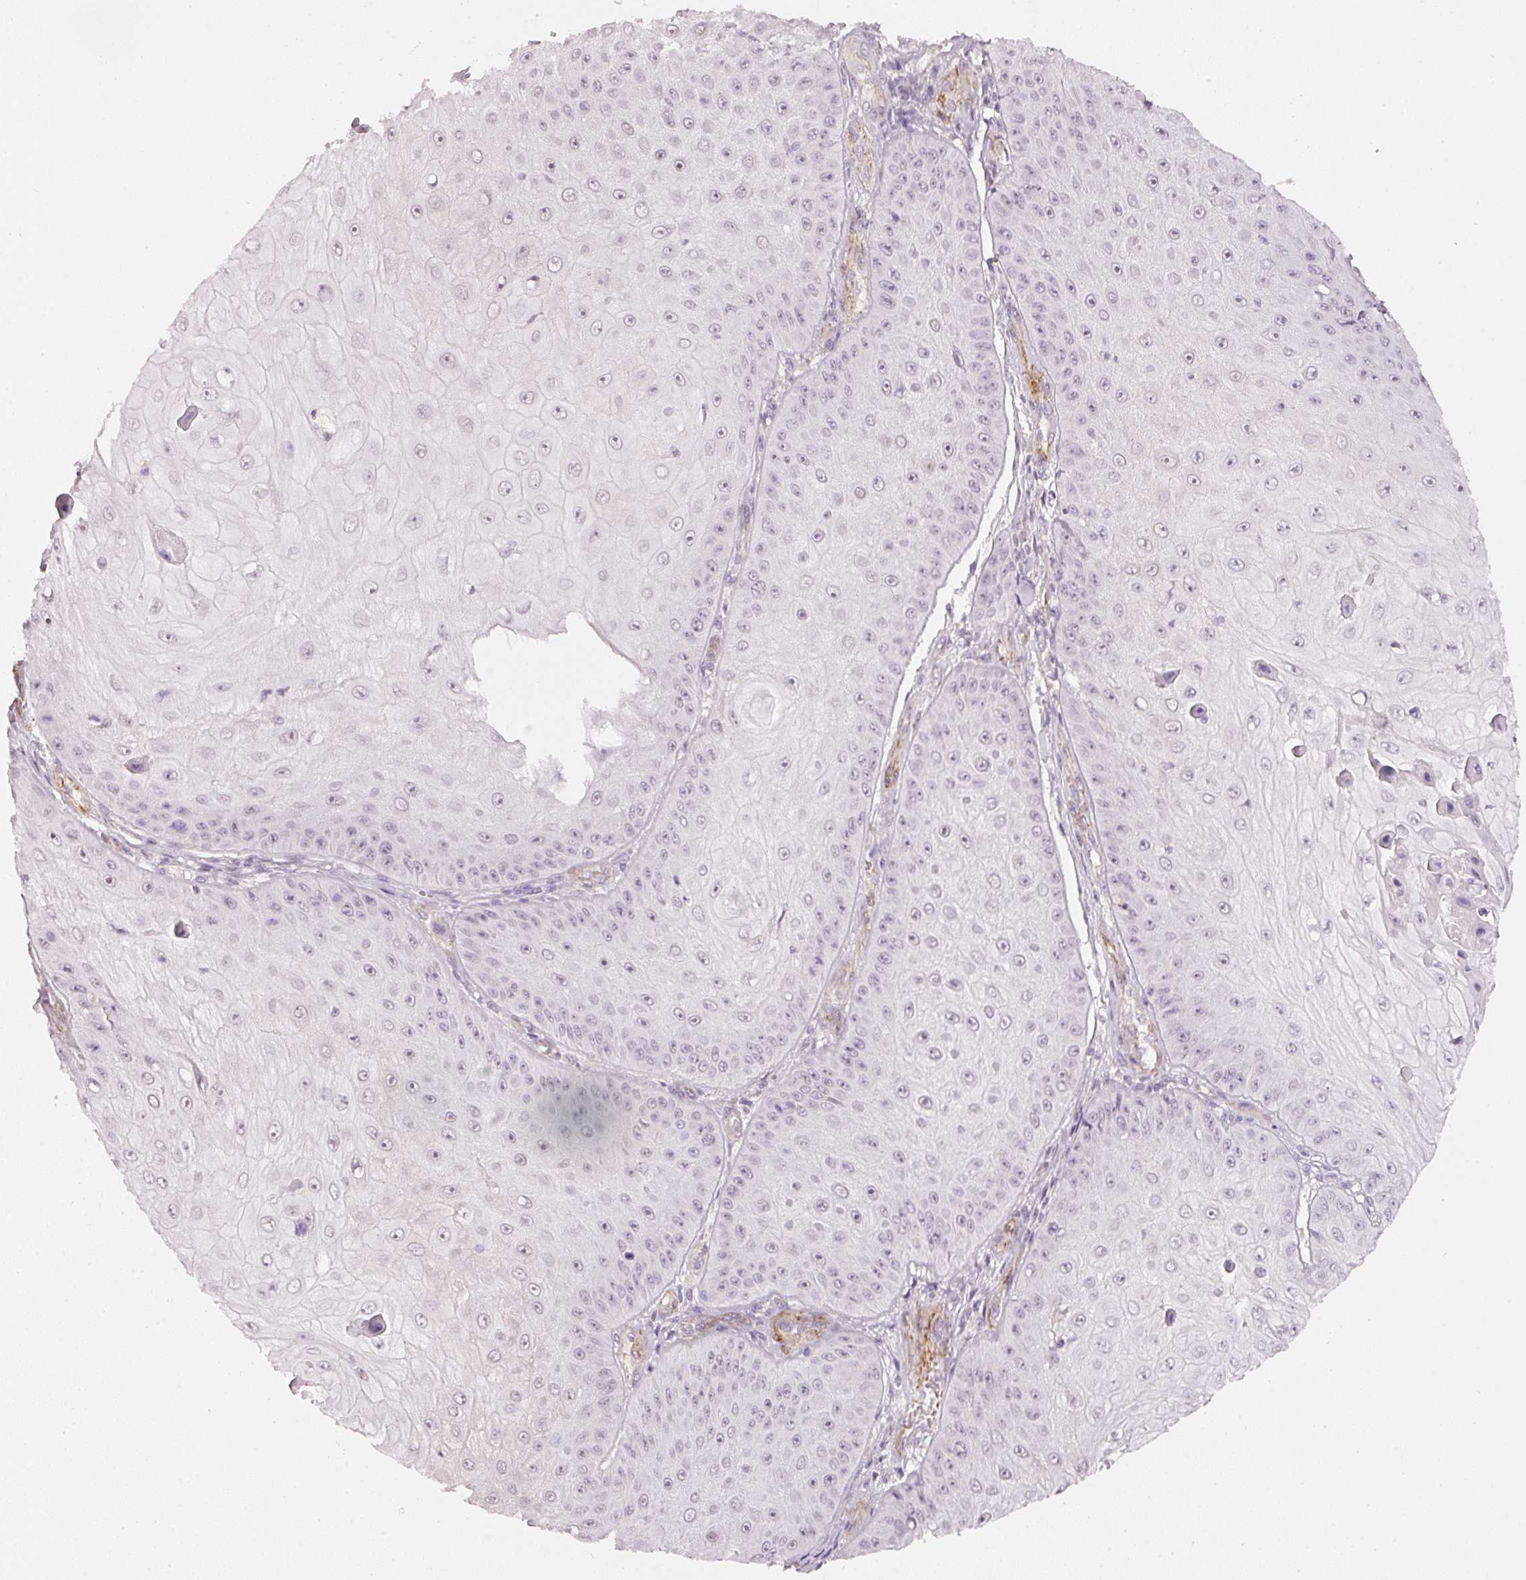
{"staining": {"intensity": "negative", "quantity": "none", "location": "none"}, "tissue": "skin cancer", "cell_type": "Tumor cells", "image_type": "cancer", "snomed": [{"axis": "morphology", "description": "Squamous cell carcinoma, NOS"}, {"axis": "topography", "description": "Skin"}], "caption": "Immunohistochemistry histopathology image of squamous cell carcinoma (skin) stained for a protein (brown), which reveals no positivity in tumor cells. The staining was performed using DAB (3,3'-diaminobenzidine) to visualize the protein expression in brown, while the nuclei were stained in blue with hematoxylin (Magnification: 20x).", "gene": "TOGARAM1", "patient": {"sex": "male", "age": 70}}